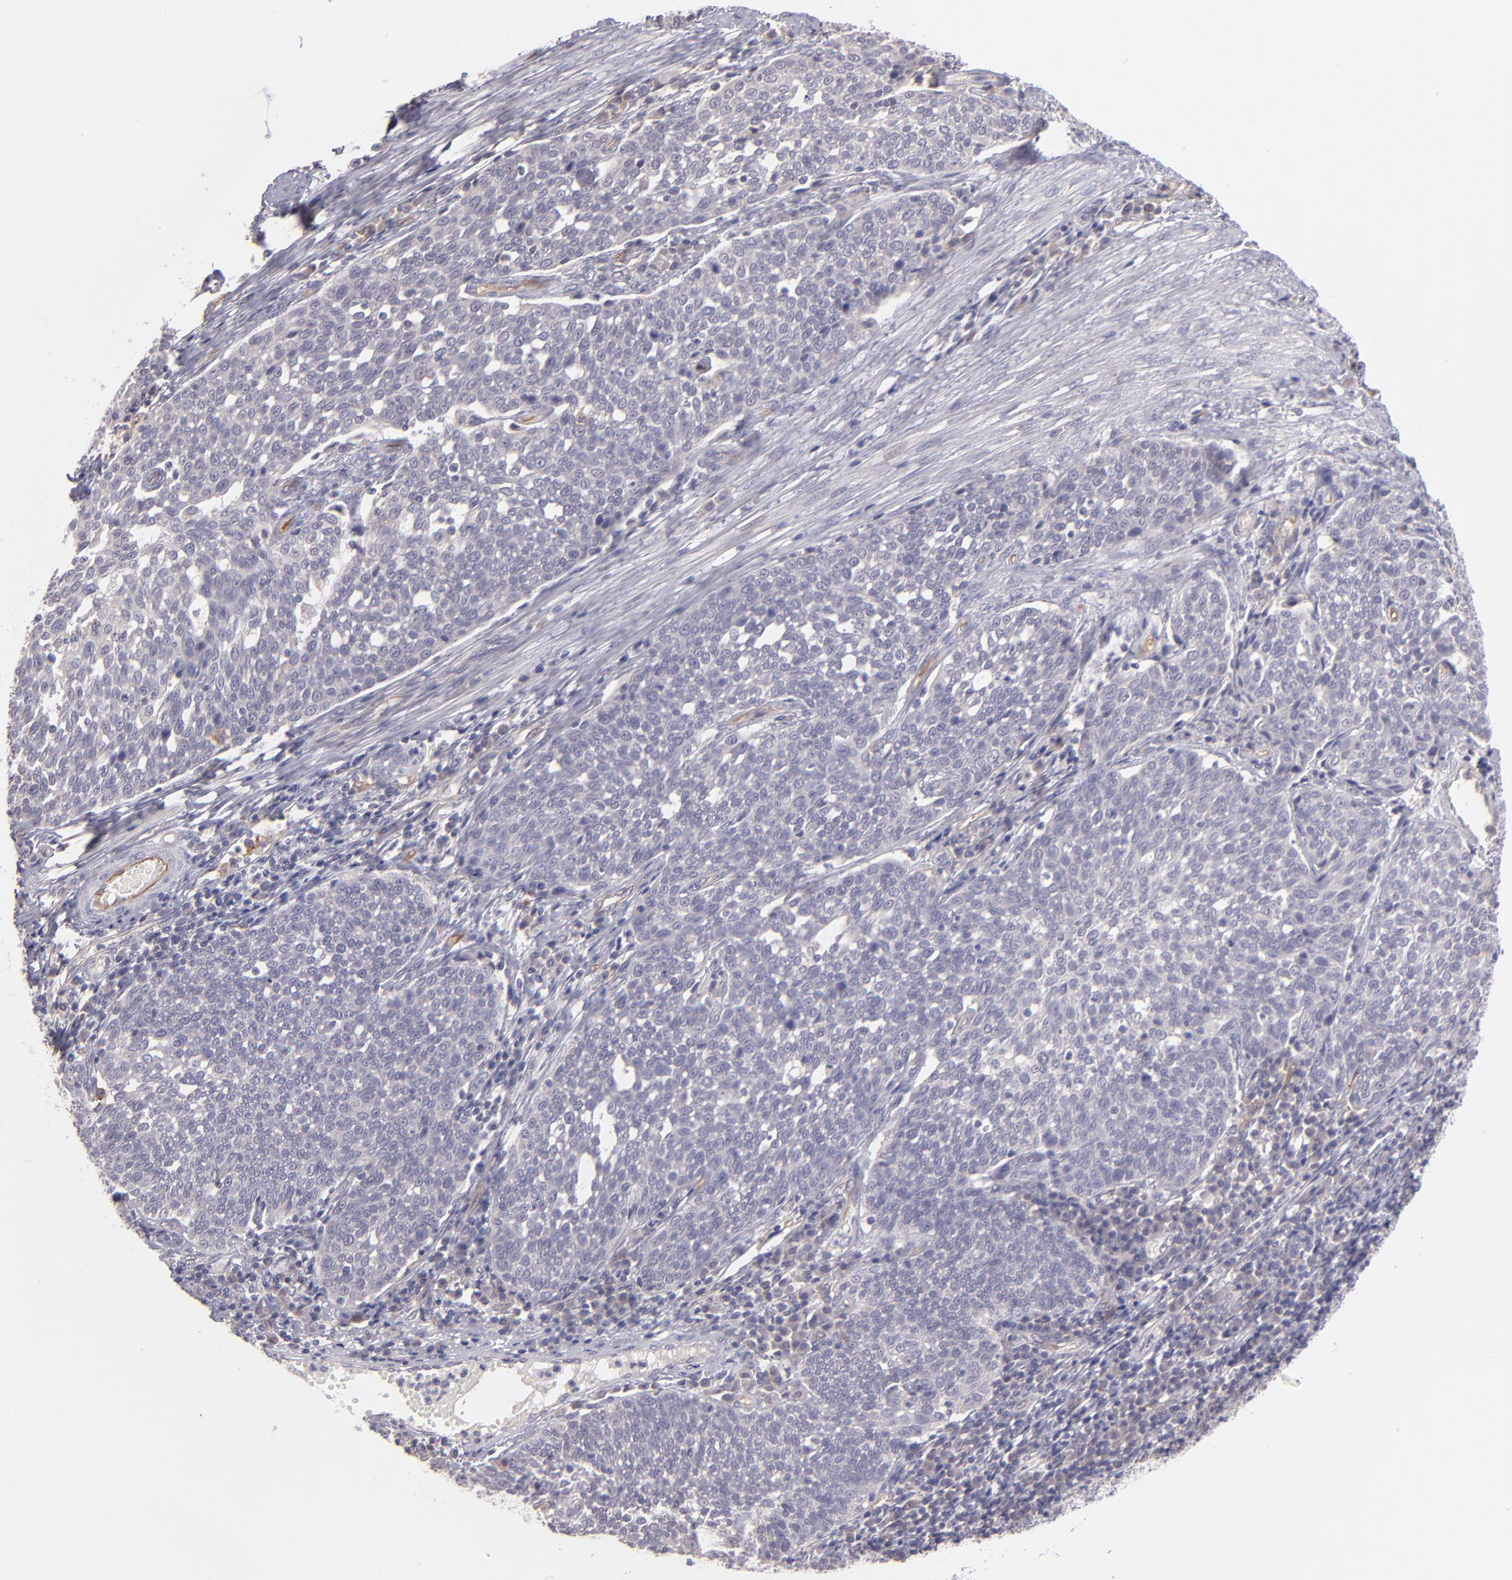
{"staining": {"intensity": "negative", "quantity": "none", "location": "none"}, "tissue": "cervical cancer", "cell_type": "Tumor cells", "image_type": "cancer", "snomed": [{"axis": "morphology", "description": "Squamous cell carcinoma, NOS"}, {"axis": "topography", "description": "Cervix"}], "caption": "Micrograph shows no significant protein expression in tumor cells of cervical cancer.", "gene": "THBD", "patient": {"sex": "female", "age": 34}}